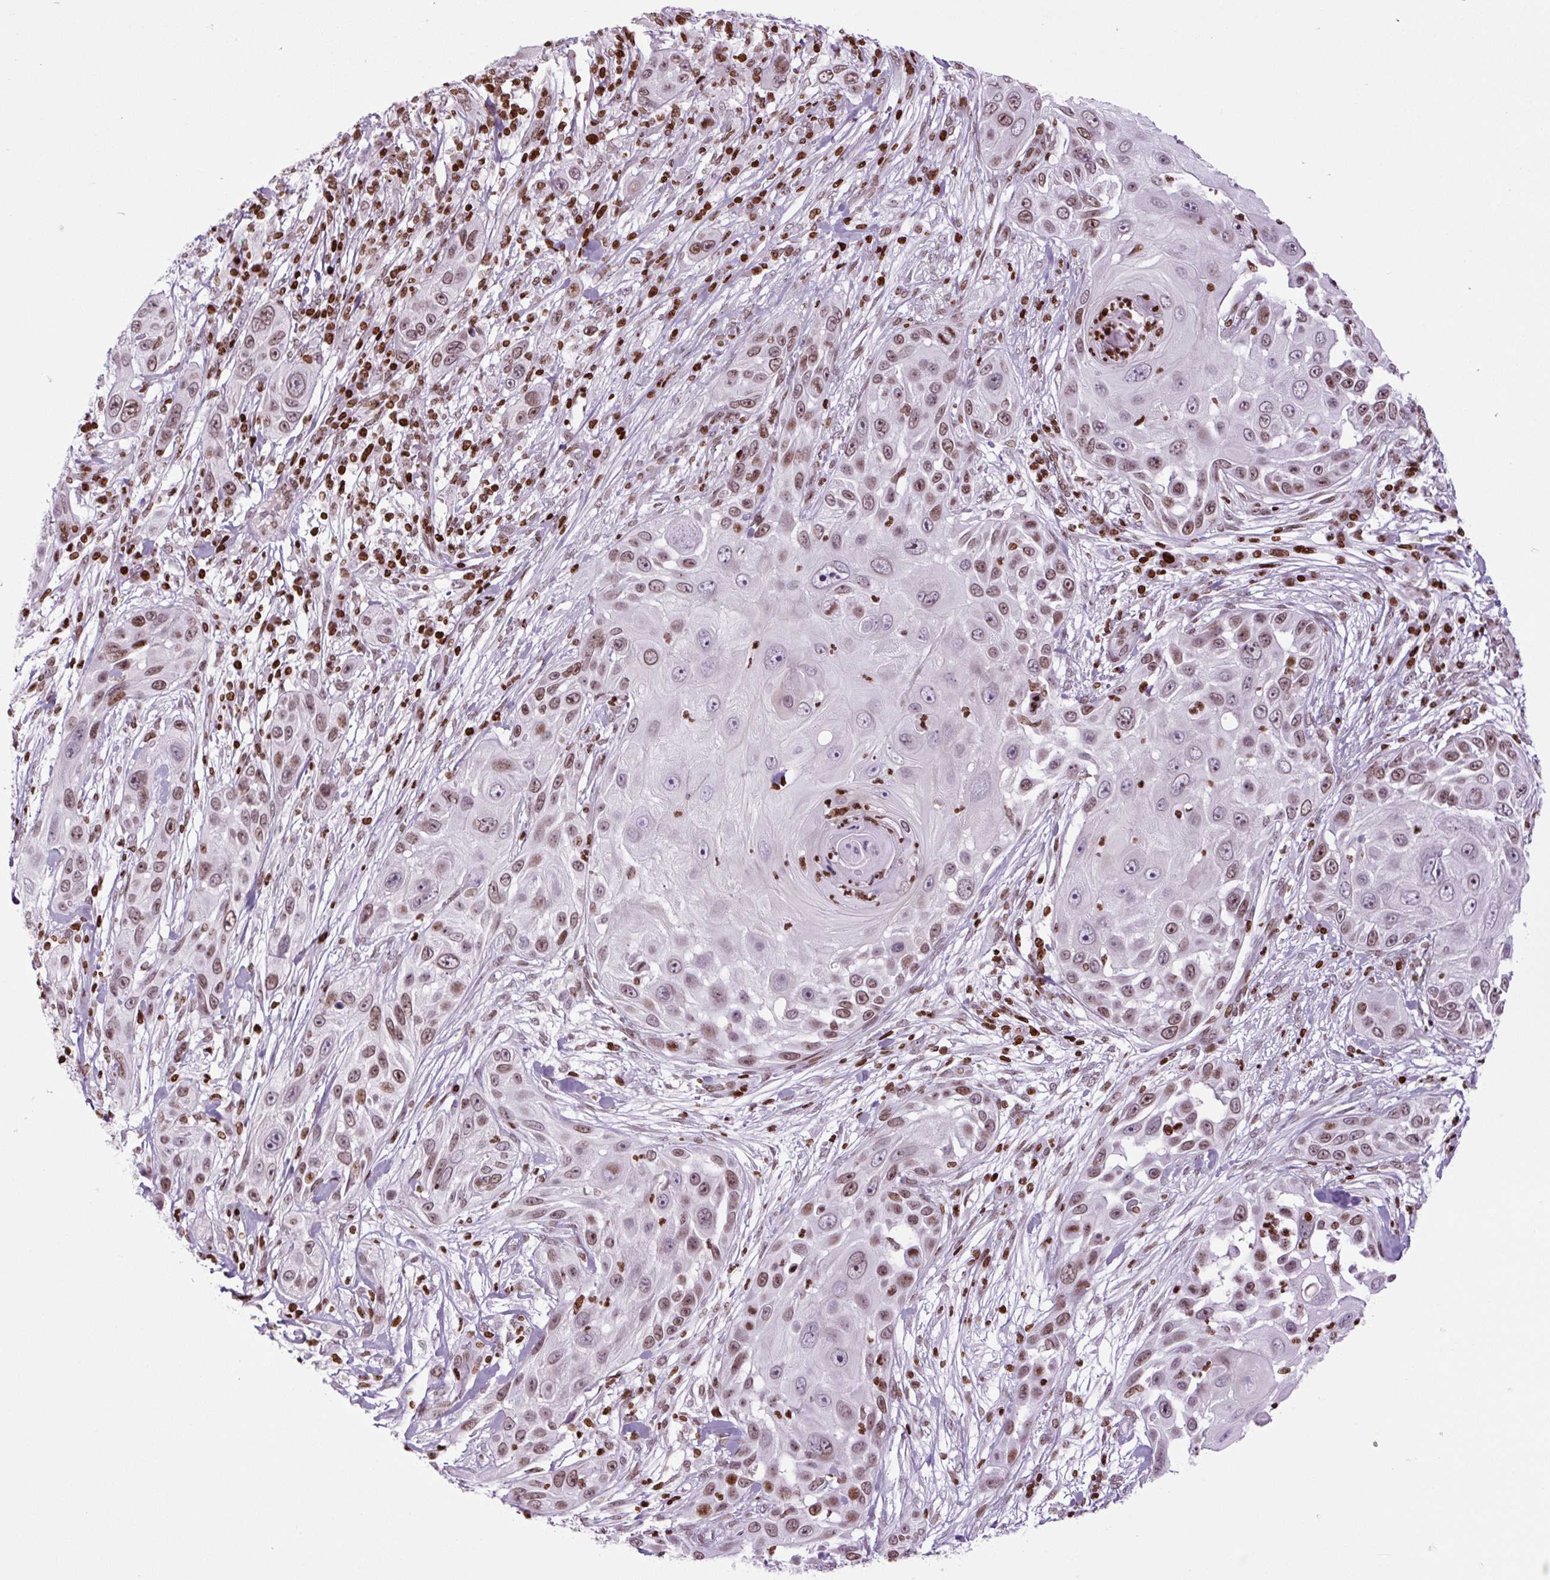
{"staining": {"intensity": "moderate", "quantity": "25%-75%", "location": "nuclear"}, "tissue": "skin cancer", "cell_type": "Tumor cells", "image_type": "cancer", "snomed": [{"axis": "morphology", "description": "Squamous cell carcinoma, NOS"}, {"axis": "topography", "description": "Skin"}], "caption": "Skin cancer (squamous cell carcinoma) stained for a protein reveals moderate nuclear positivity in tumor cells.", "gene": "H1-3", "patient": {"sex": "female", "age": 44}}